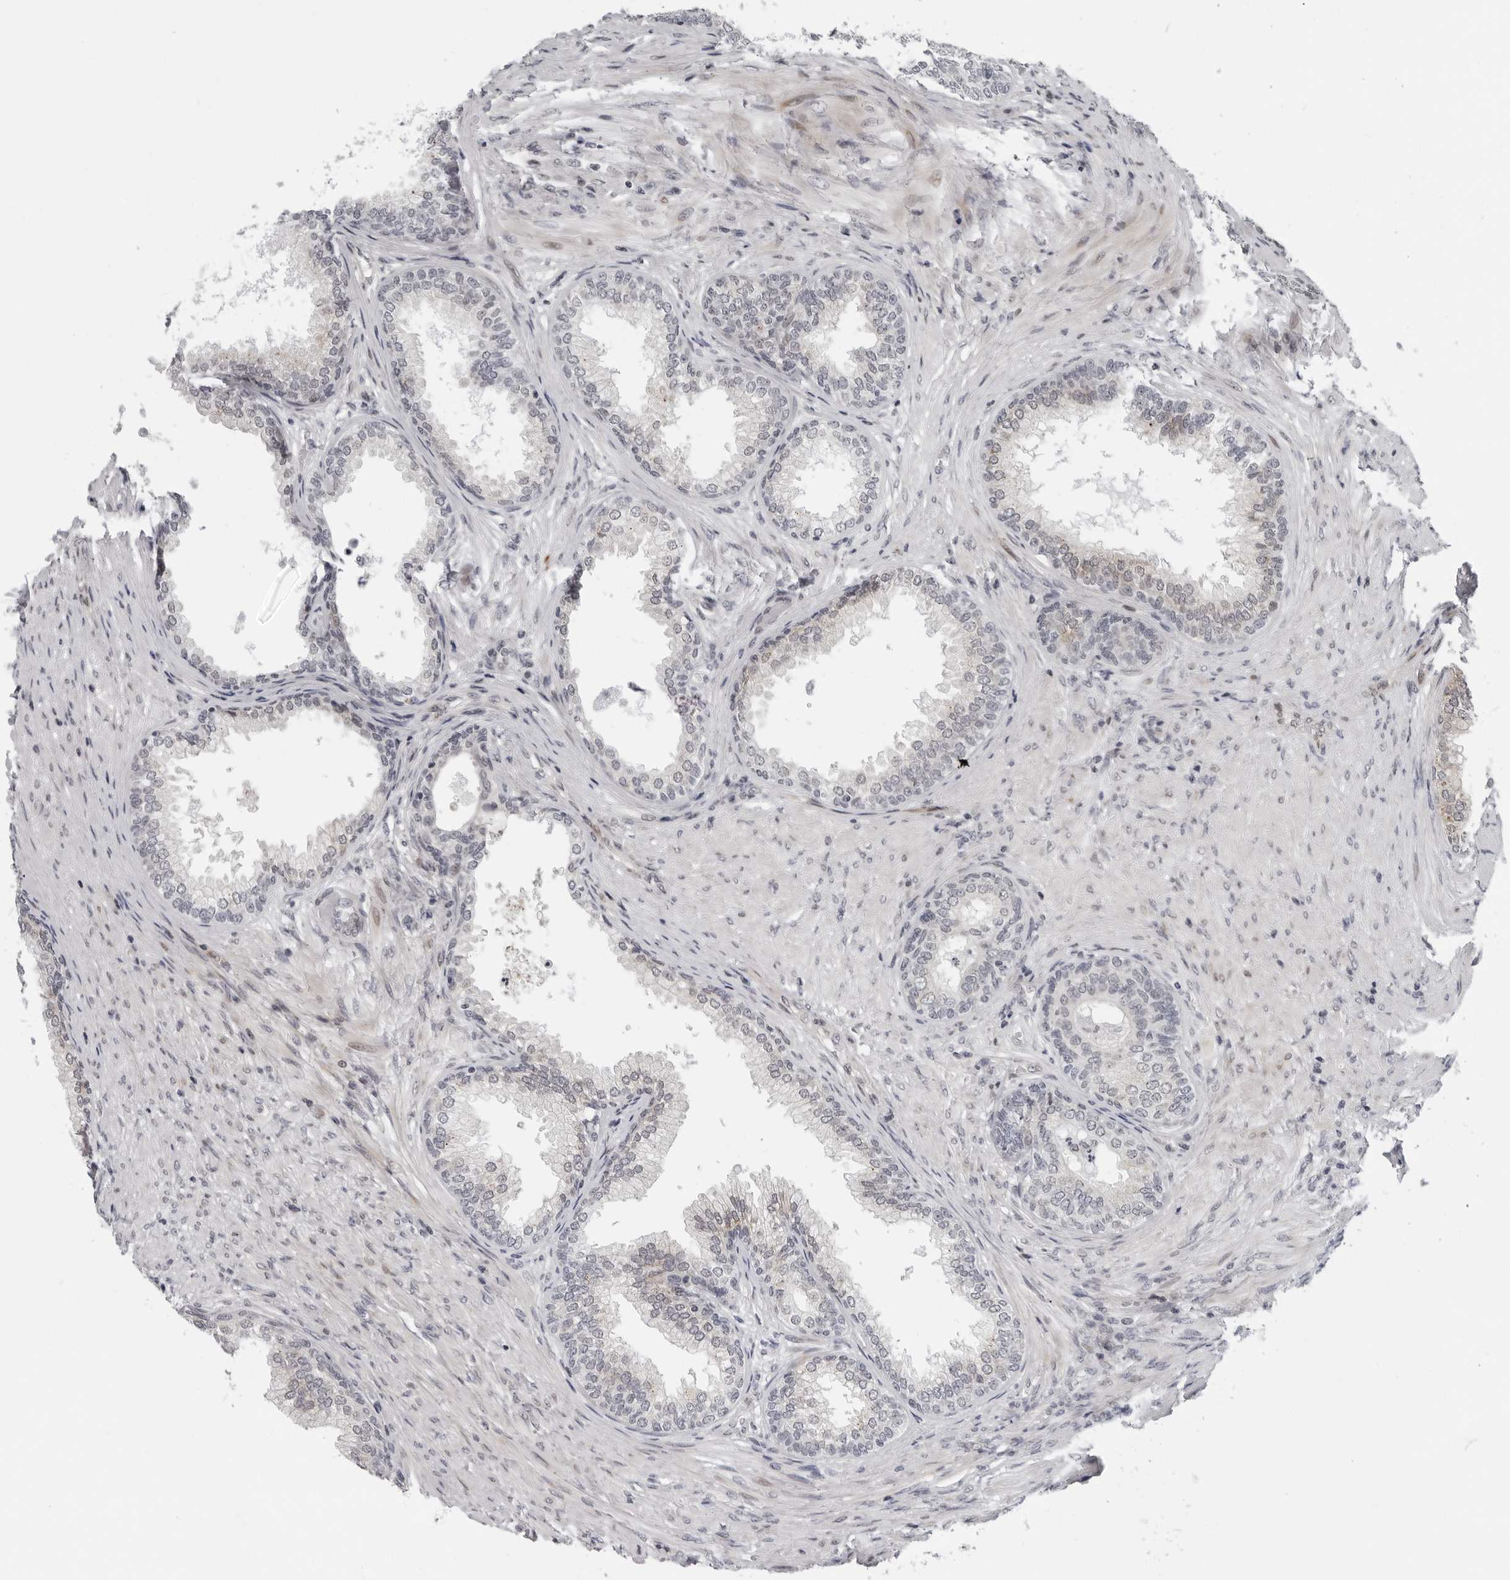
{"staining": {"intensity": "moderate", "quantity": "<25%", "location": "cytoplasmic/membranous"}, "tissue": "prostate", "cell_type": "Glandular cells", "image_type": "normal", "snomed": [{"axis": "morphology", "description": "Normal tissue, NOS"}, {"axis": "topography", "description": "Prostate"}], "caption": "Protein analysis of unremarkable prostate exhibits moderate cytoplasmic/membranous positivity in approximately <25% of glandular cells.", "gene": "PIP4K2C", "patient": {"sex": "male", "age": 76}}